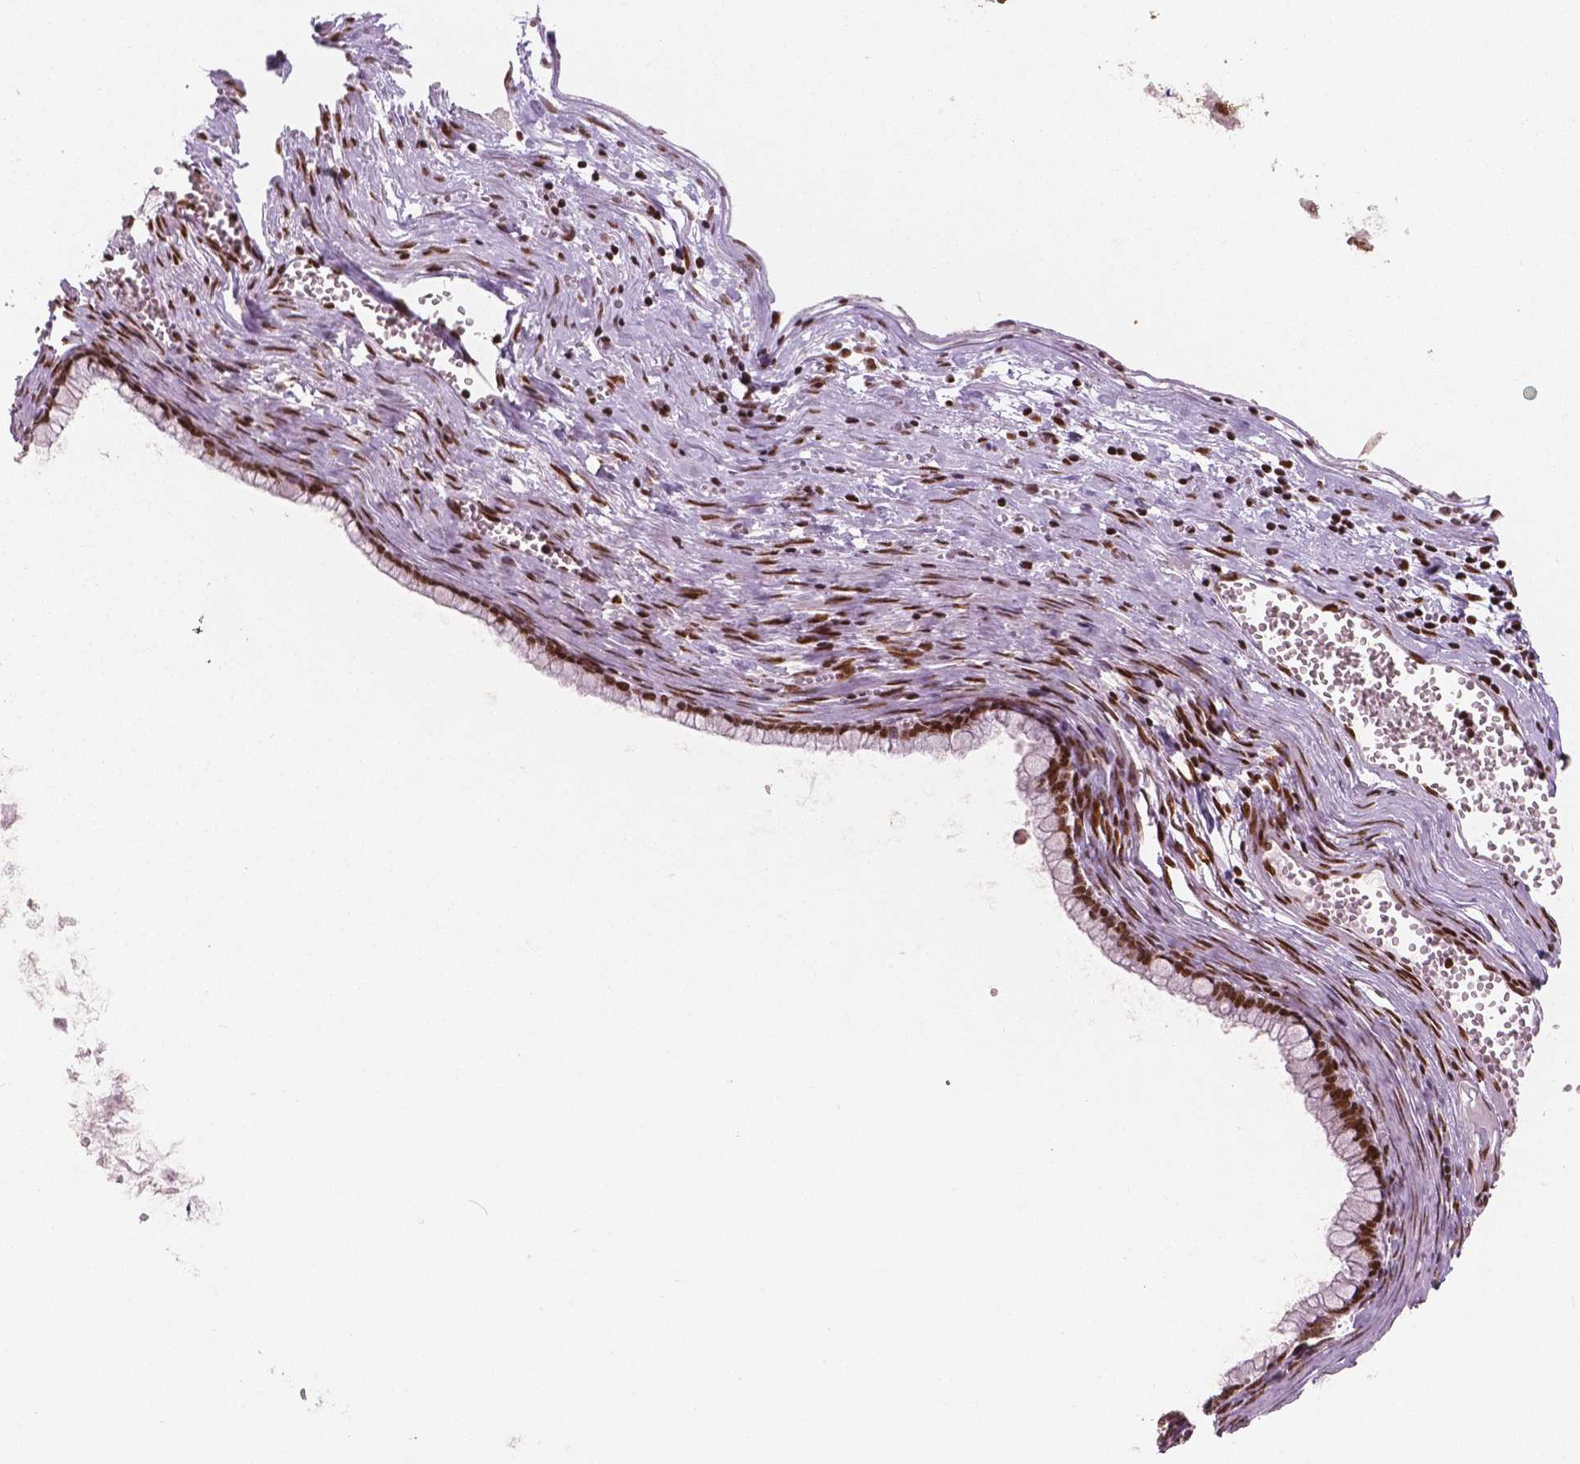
{"staining": {"intensity": "moderate", "quantity": "25%-75%", "location": "nuclear"}, "tissue": "ovarian cancer", "cell_type": "Tumor cells", "image_type": "cancer", "snomed": [{"axis": "morphology", "description": "Cystadenocarcinoma, mucinous, NOS"}, {"axis": "topography", "description": "Ovary"}], "caption": "Protein expression by immunohistochemistry (IHC) displays moderate nuclear staining in approximately 25%-75% of tumor cells in mucinous cystadenocarcinoma (ovarian). (DAB (3,3'-diaminobenzidine) IHC, brown staining for protein, blue staining for nuclei).", "gene": "BRD4", "patient": {"sex": "female", "age": 67}}